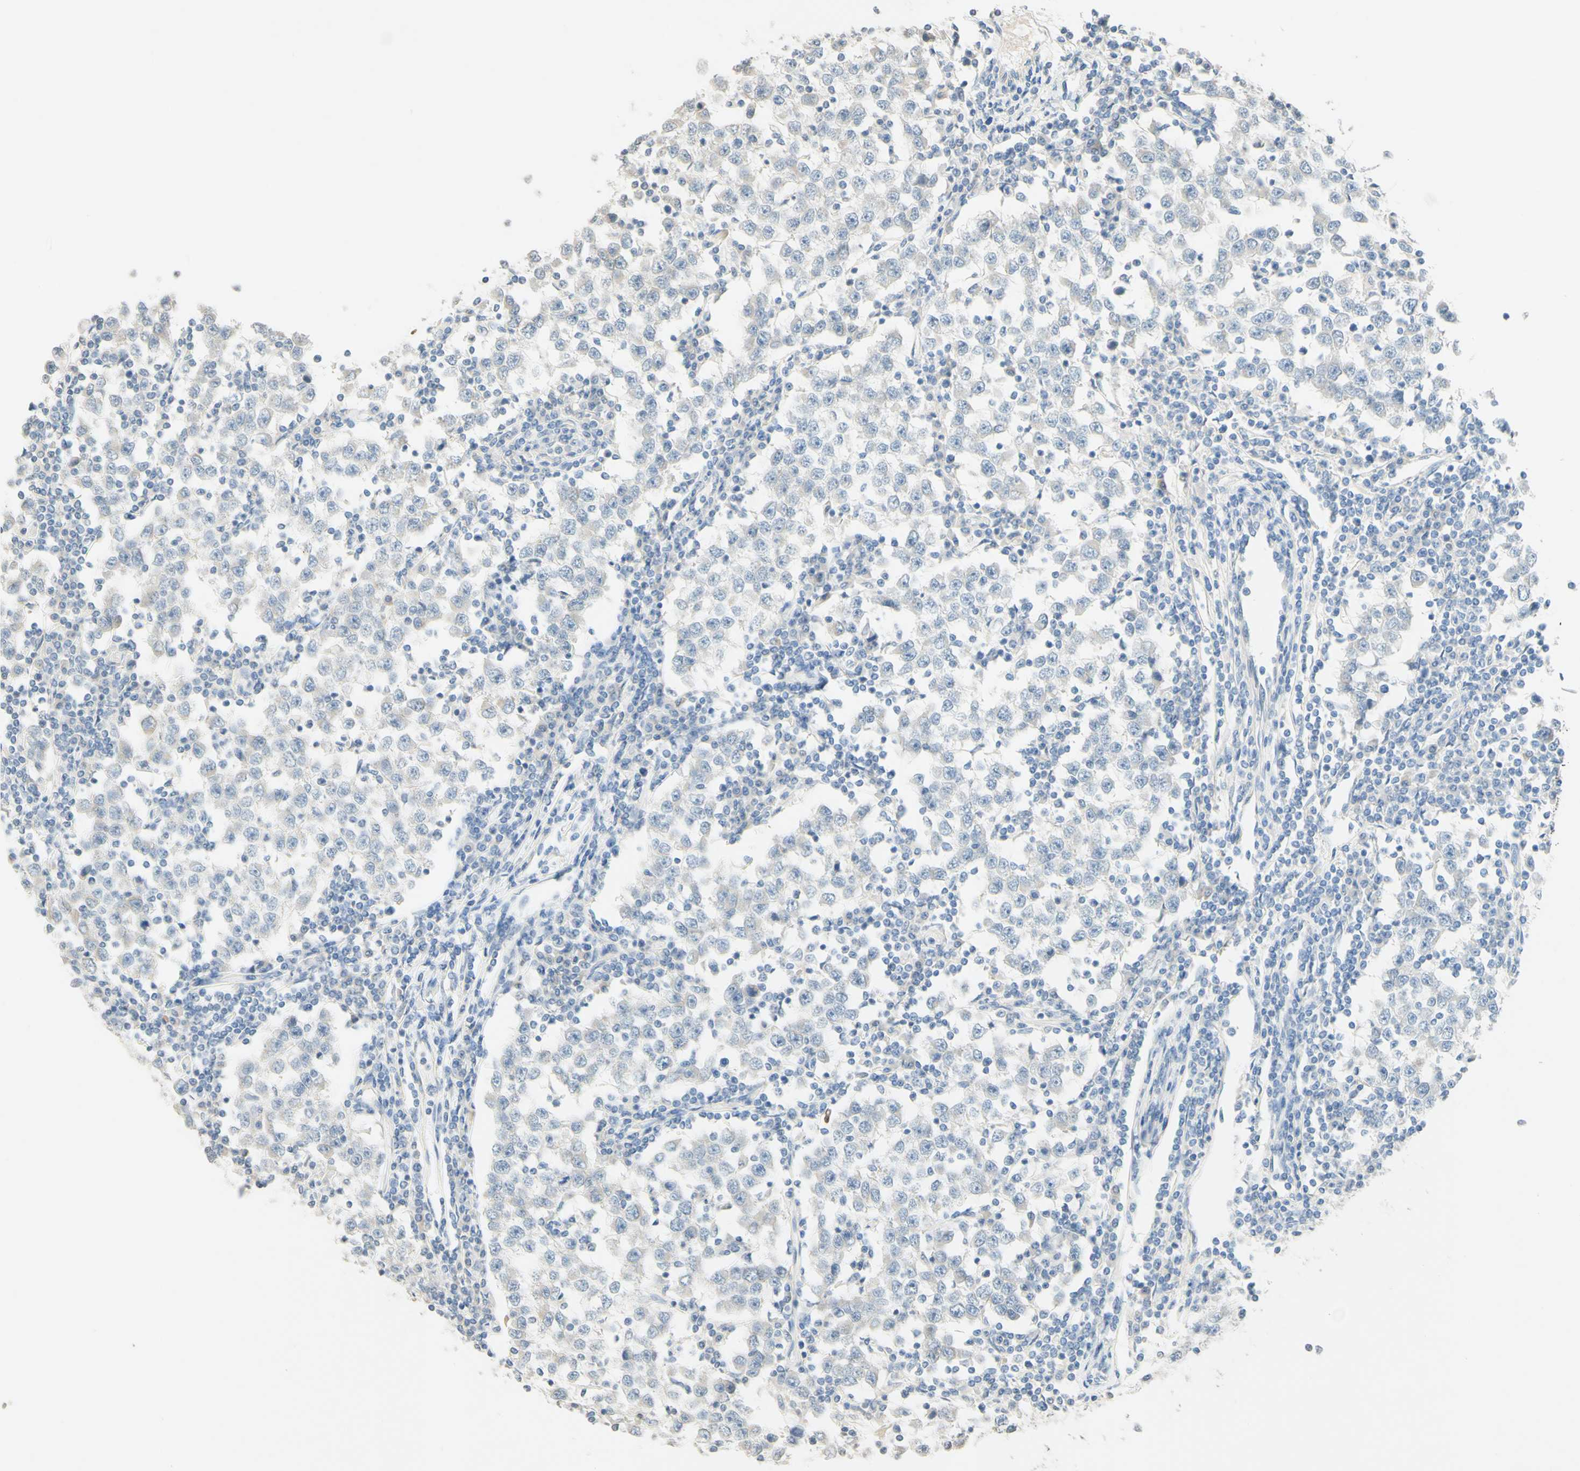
{"staining": {"intensity": "weak", "quantity": "<25%", "location": "cytoplasmic/membranous"}, "tissue": "testis cancer", "cell_type": "Tumor cells", "image_type": "cancer", "snomed": [{"axis": "morphology", "description": "Seminoma, NOS"}, {"axis": "topography", "description": "Testis"}], "caption": "IHC image of neoplastic tissue: human seminoma (testis) stained with DAB (3,3'-diaminobenzidine) shows no significant protein expression in tumor cells. Brightfield microscopy of immunohistochemistry (IHC) stained with DAB (brown) and hematoxylin (blue), captured at high magnification.", "gene": "MAG", "patient": {"sex": "male", "age": 65}}